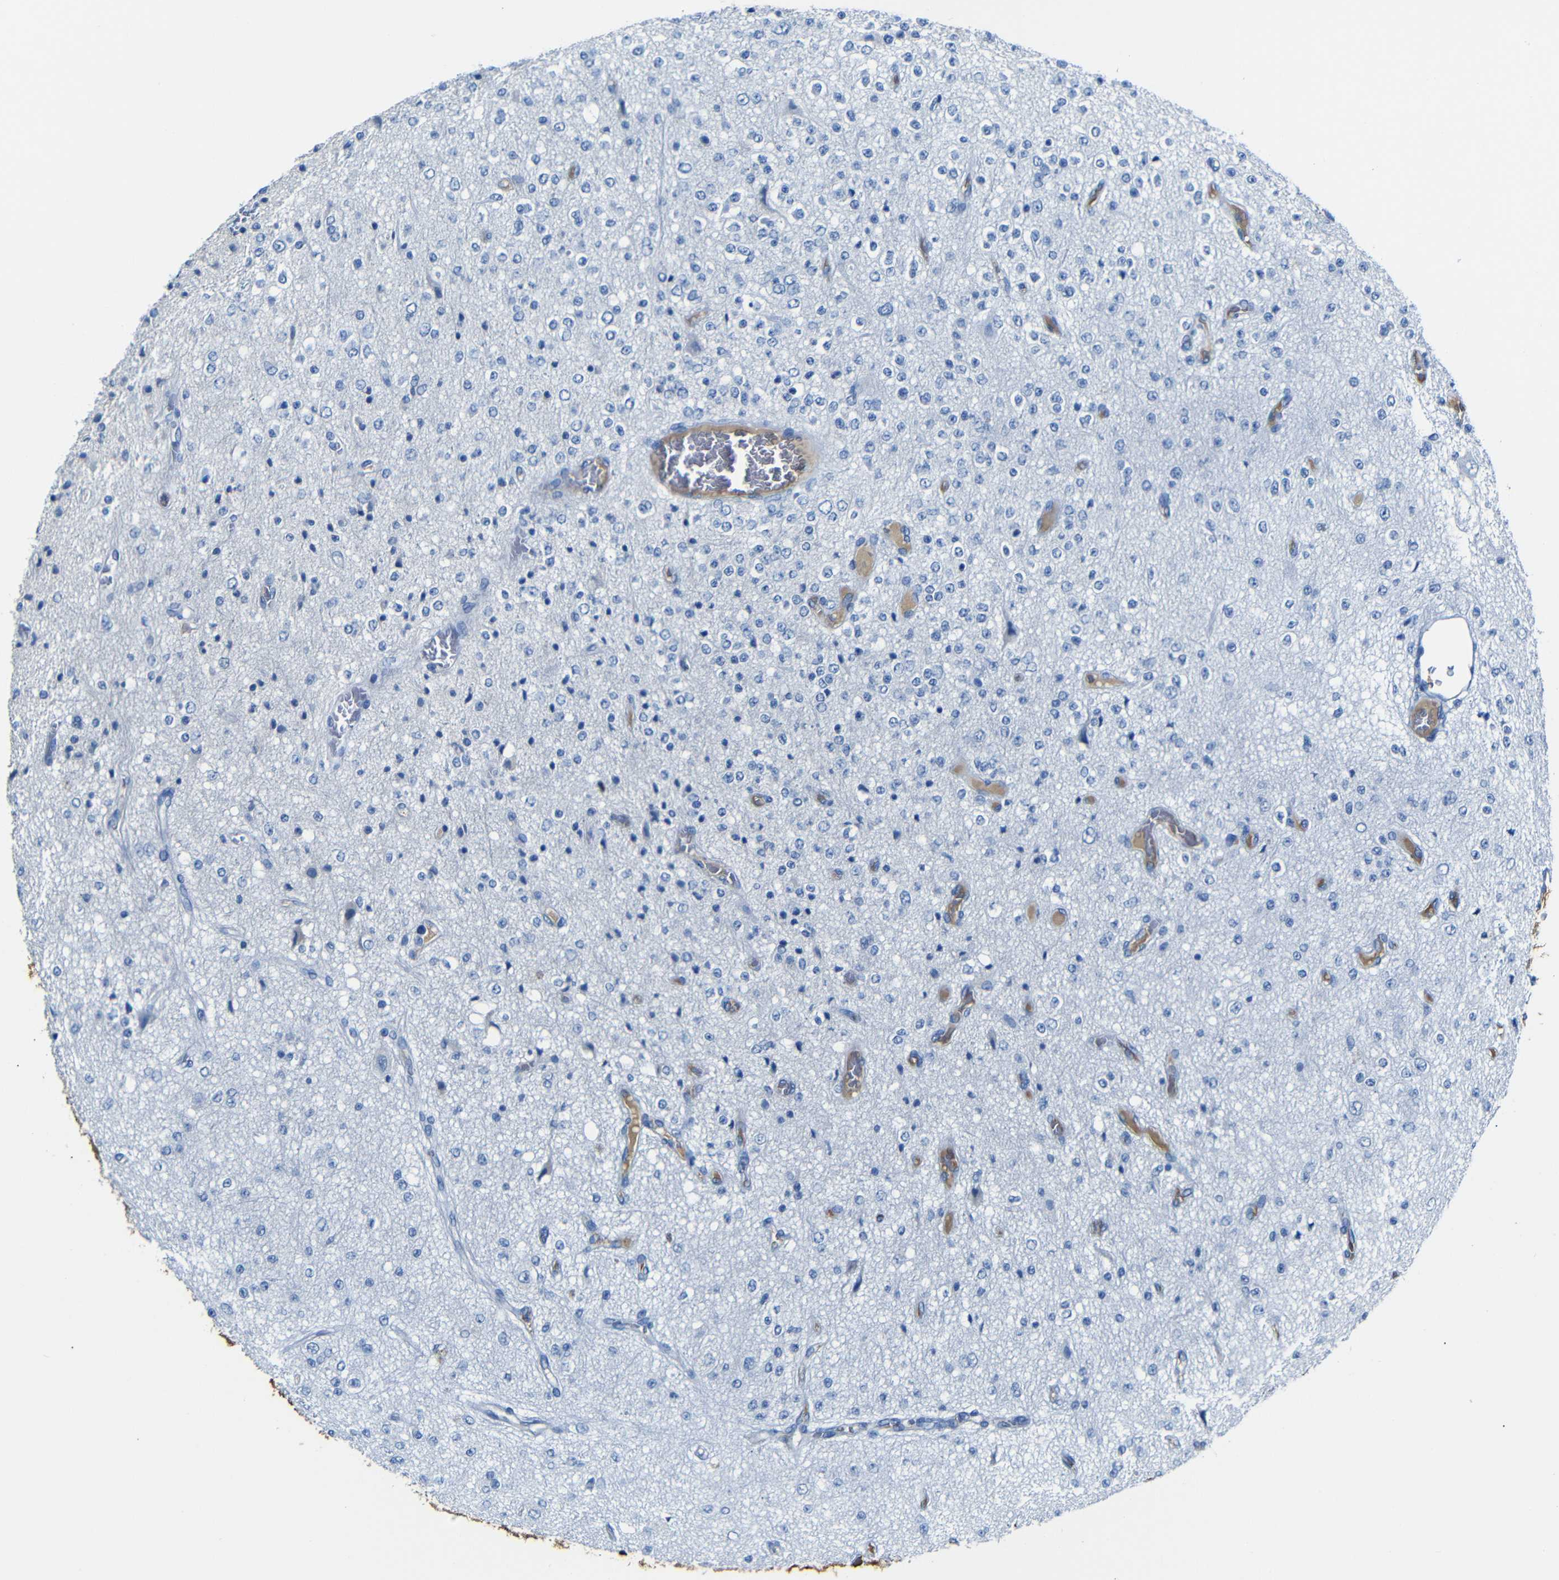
{"staining": {"intensity": "negative", "quantity": "none", "location": "none"}, "tissue": "glioma", "cell_type": "Tumor cells", "image_type": "cancer", "snomed": [{"axis": "morphology", "description": "Glioma, malignant, Low grade"}, {"axis": "topography", "description": "Brain"}], "caption": "Immunohistochemical staining of human malignant glioma (low-grade) exhibits no significant staining in tumor cells.", "gene": "SERPINA1", "patient": {"sex": "male", "age": 38}}